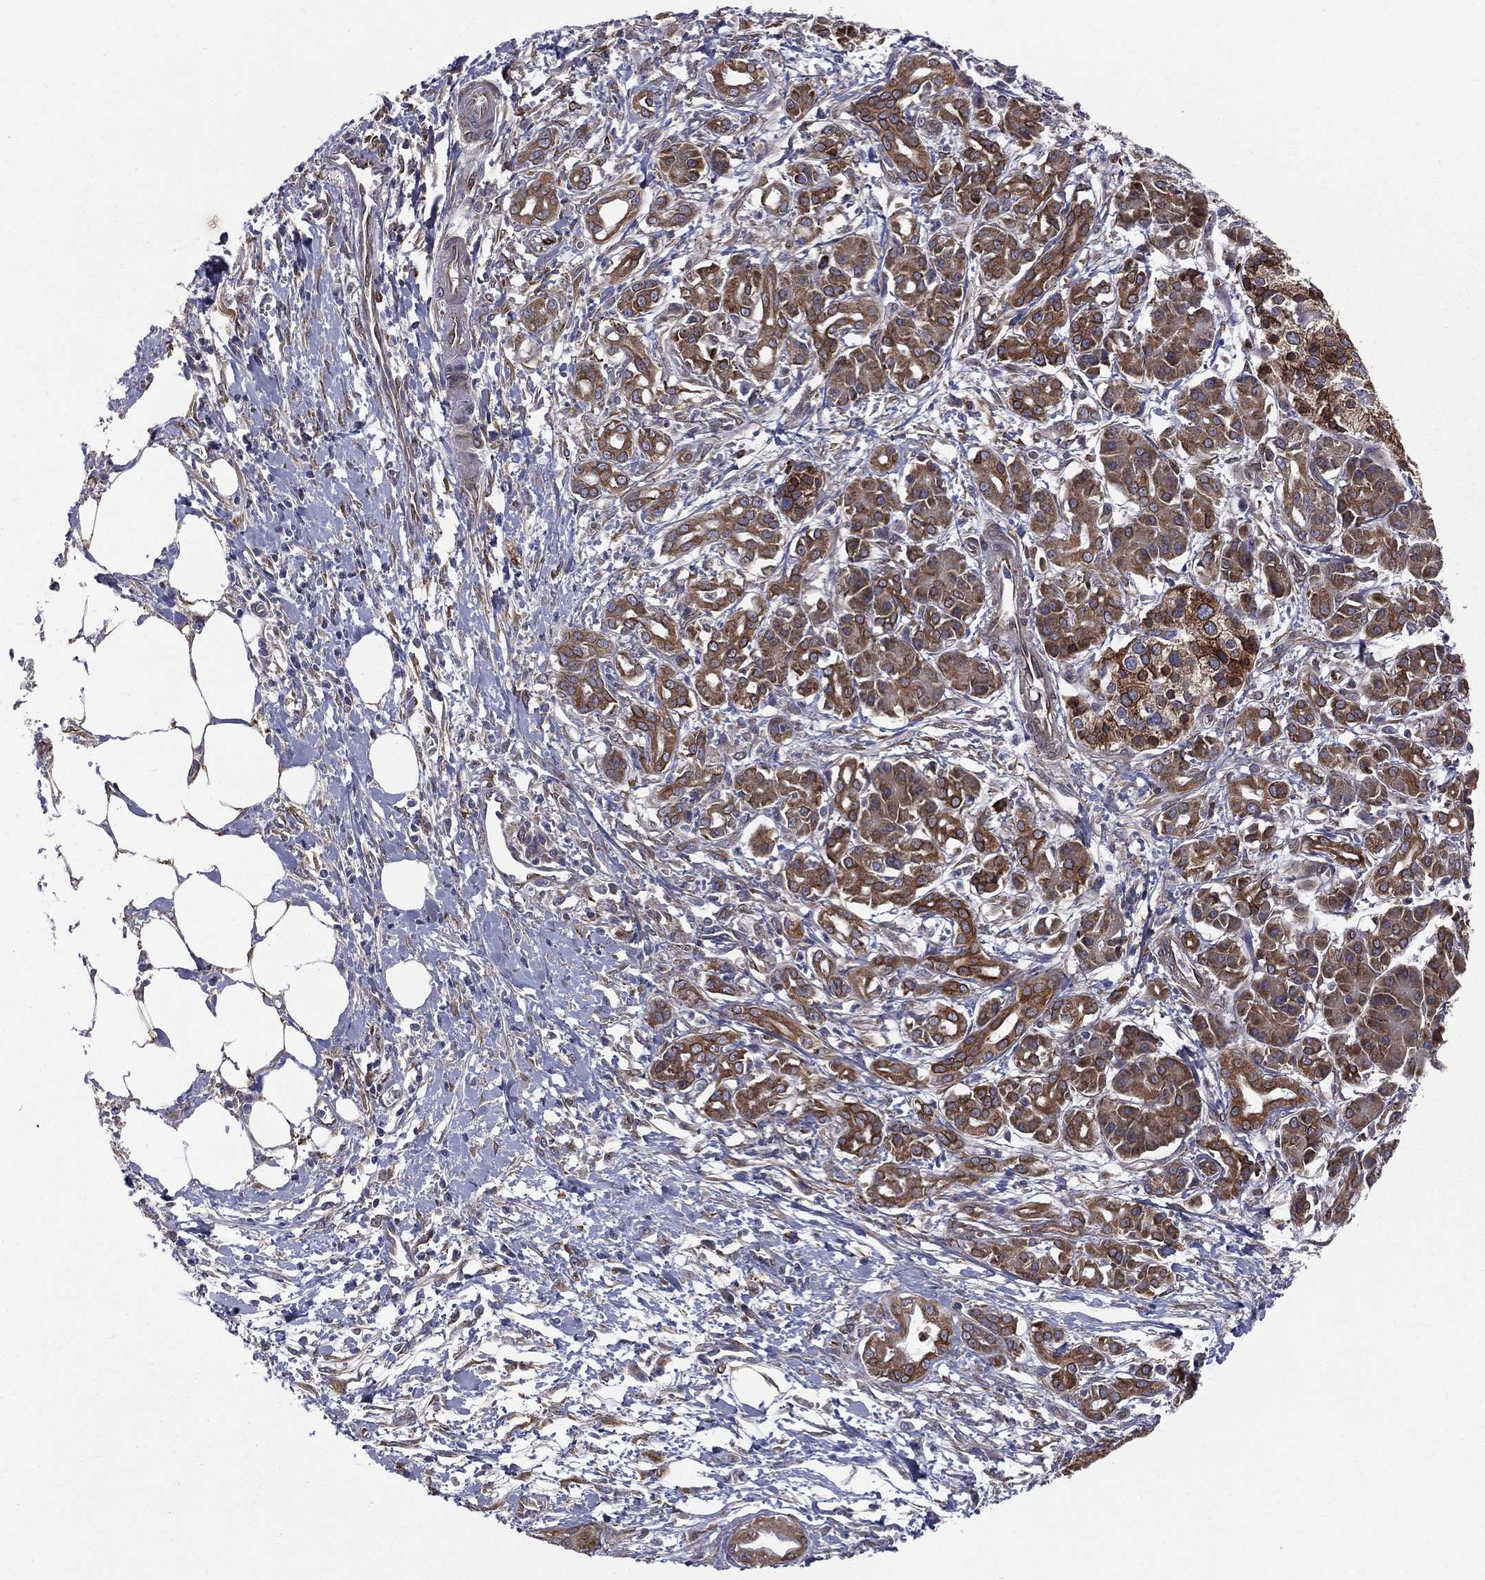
{"staining": {"intensity": "strong", "quantity": ">75%", "location": "cytoplasmic/membranous"}, "tissue": "pancreatic cancer", "cell_type": "Tumor cells", "image_type": "cancer", "snomed": [{"axis": "morphology", "description": "Adenocarcinoma, NOS"}, {"axis": "topography", "description": "Pancreas"}], "caption": "Immunohistochemistry (DAB) staining of pancreatic adenocarcinoma exhibits strong cytoplasmic/membranous protein positivity in about >75% of tumor cells. Immunohistochemistry stains the protein in brown and the nuclei are stained blue.", "gene": "PGRMC1", "patient": {"sex": "male", "age": 72}}